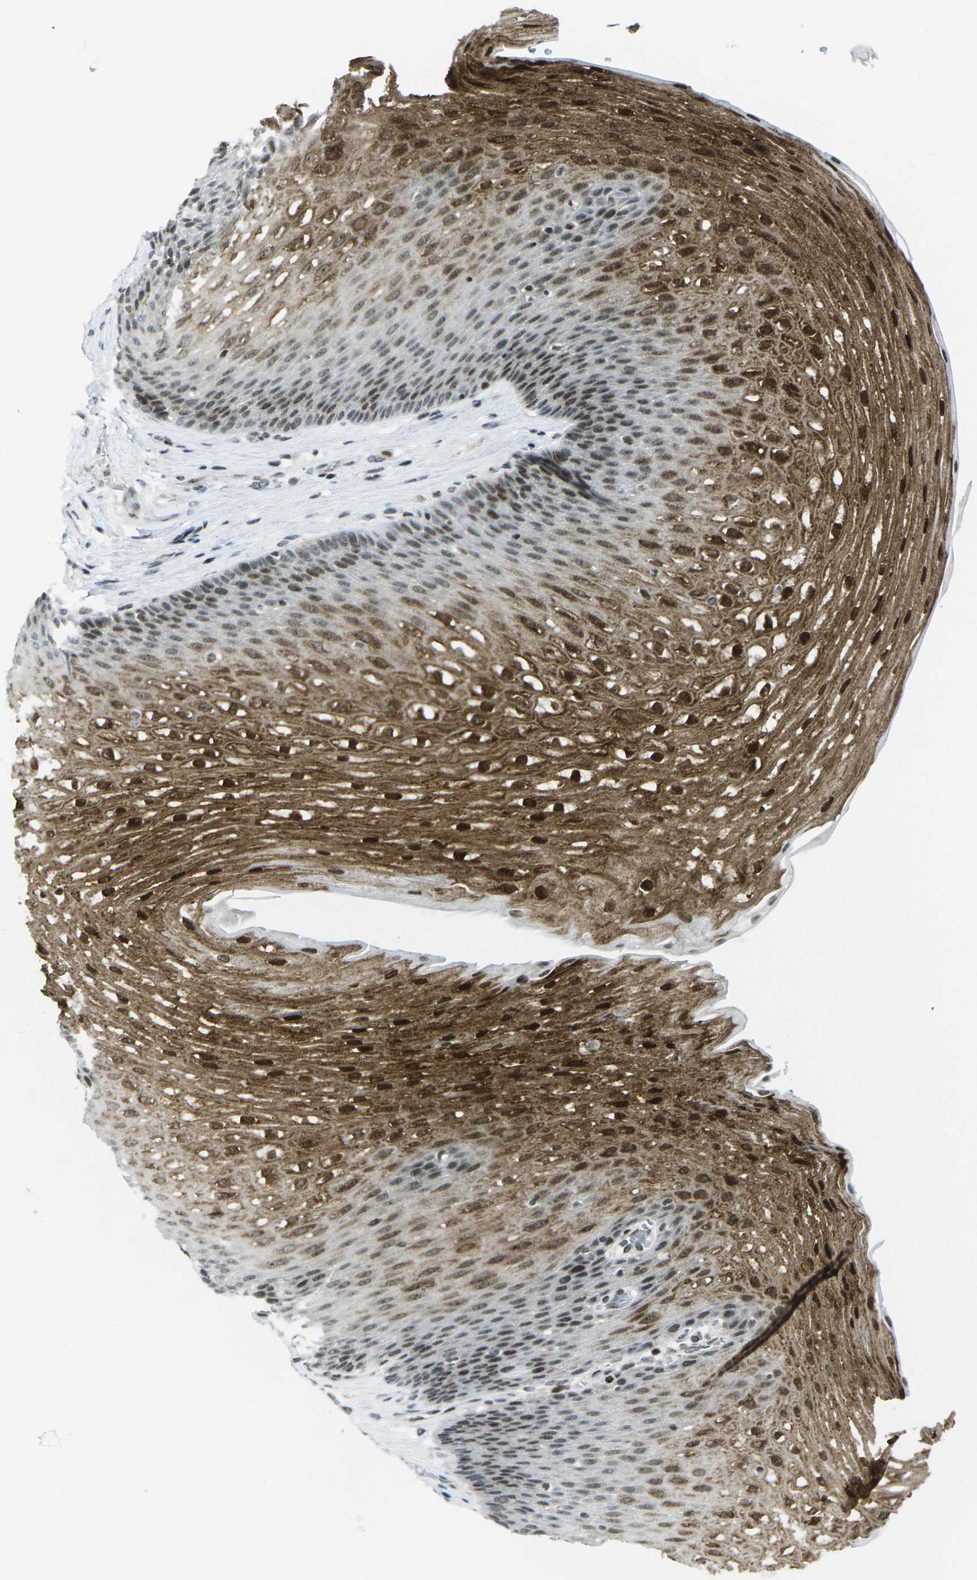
{"staining": {"intensity": "strong", "quantity": ">75%", "location": "cytoplasmic/membranous,nuclear"}, "tissue": "esophagus", "cell_type": "Squamous epithelial cells", "image_type": "normal", "snomed": [{"axis": "morphology", "description": "Normal tissue, NOS"}, {"axis": "topography", "description": "Esophagus"}], "caption": "Immunohistochemistry of benign esophagus demonstrates high levels of strong cytoplasmic/membranous,nuclear positivity in about >75% of squamous epithelial cells.", "gene": "EME1", "patient": {"sex": "male", "age": 48}}